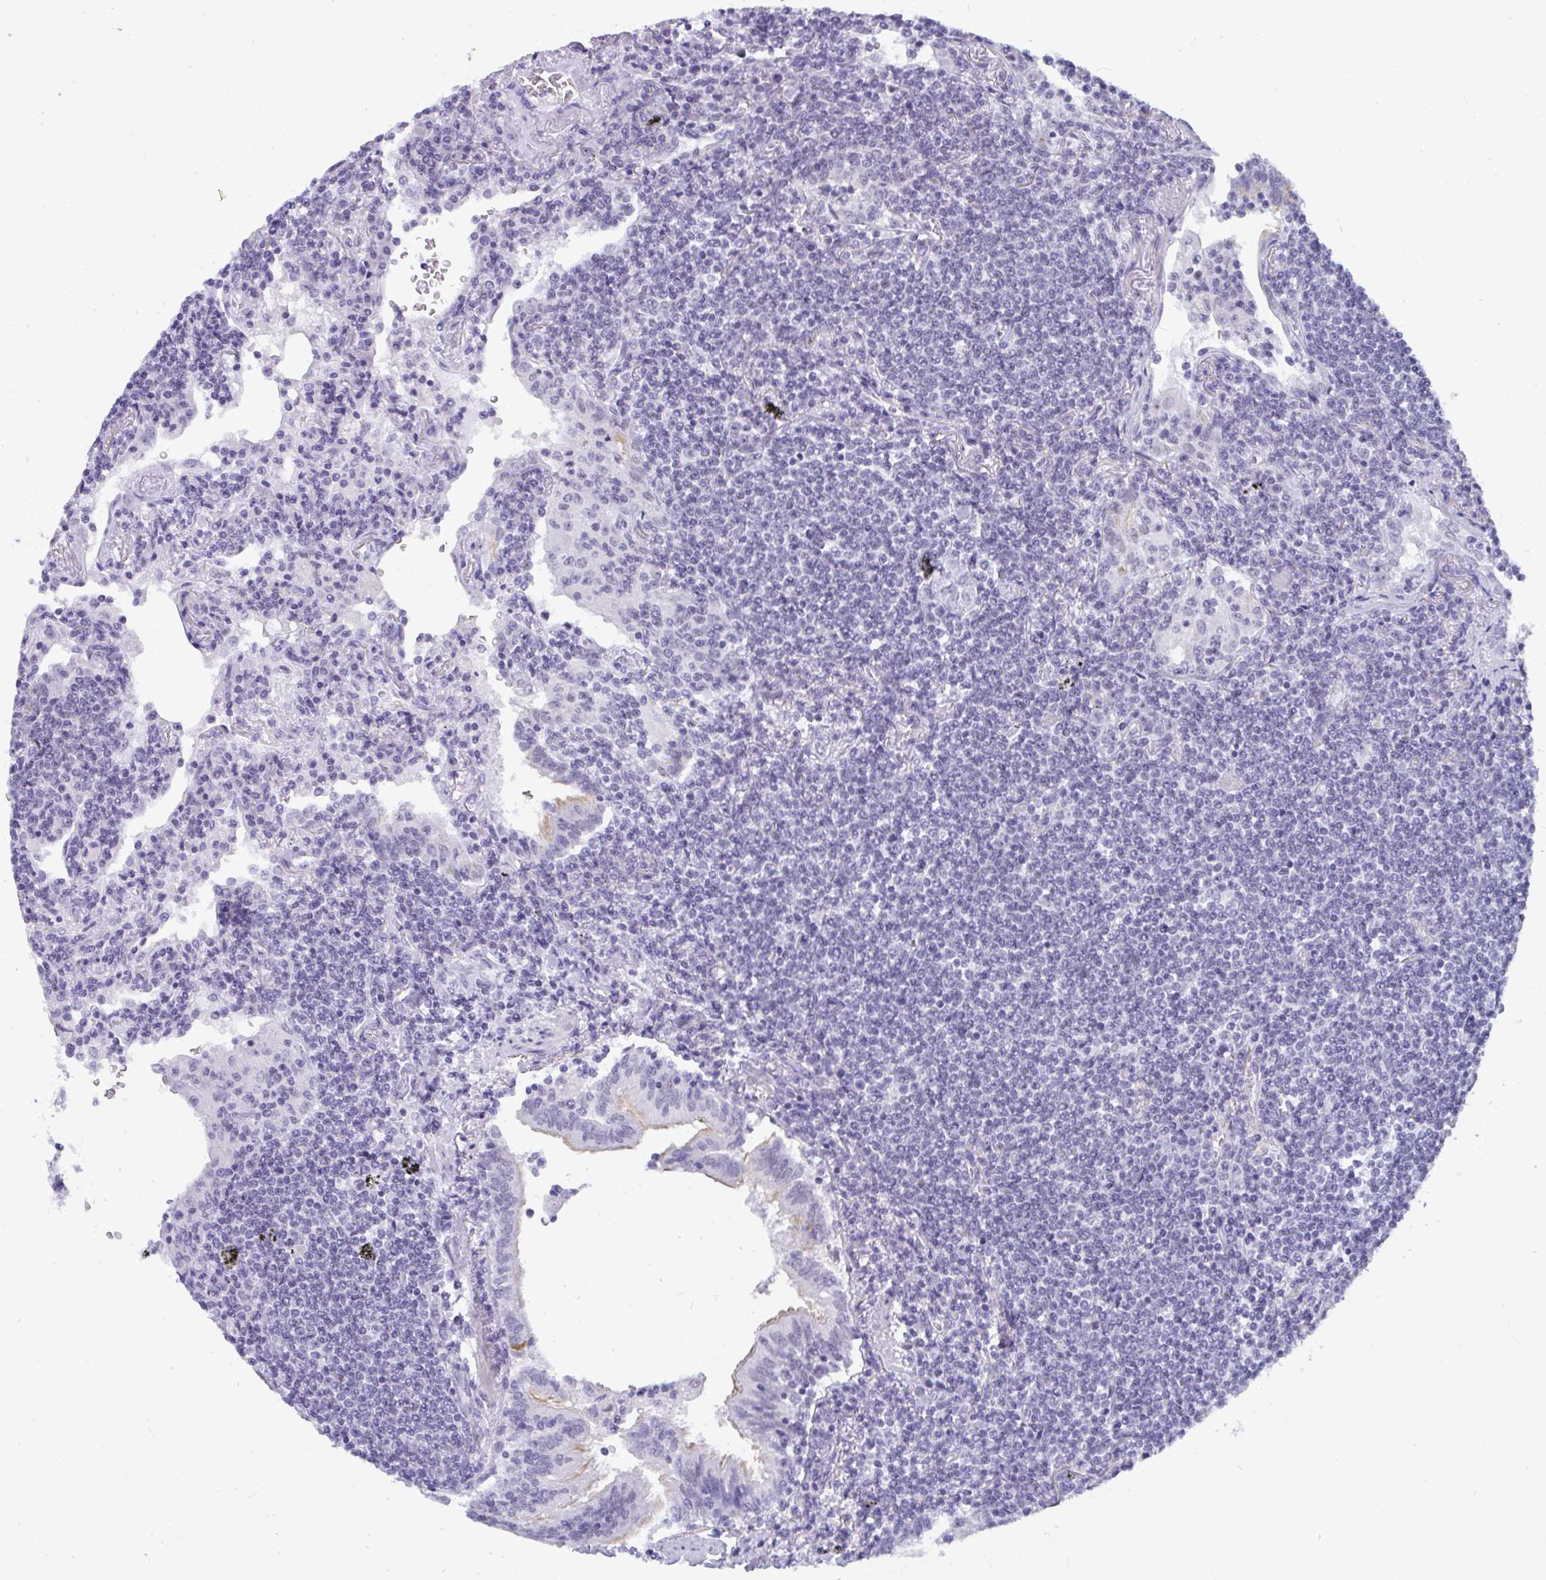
{"staining": {"intensity": "negative", "quantity": "none", "location": "none"}, "tissue": "lymphoma", "cell_type": "Tumor cells", "image_type": "cancer", "snomed": [{"axis": "morphology", "description": "Malignant lymphoma, non-Hodgkin's type, Low grade"}, {"axis": "topography", "description": "Lung"}], "caption": "Immunohistochemistry histopathology image of human lymphoma stained for a protein (brown), which displays no expression in tumor cells.", "gene": "CDK13", "patient": {"sex": "female", "age": 71}}